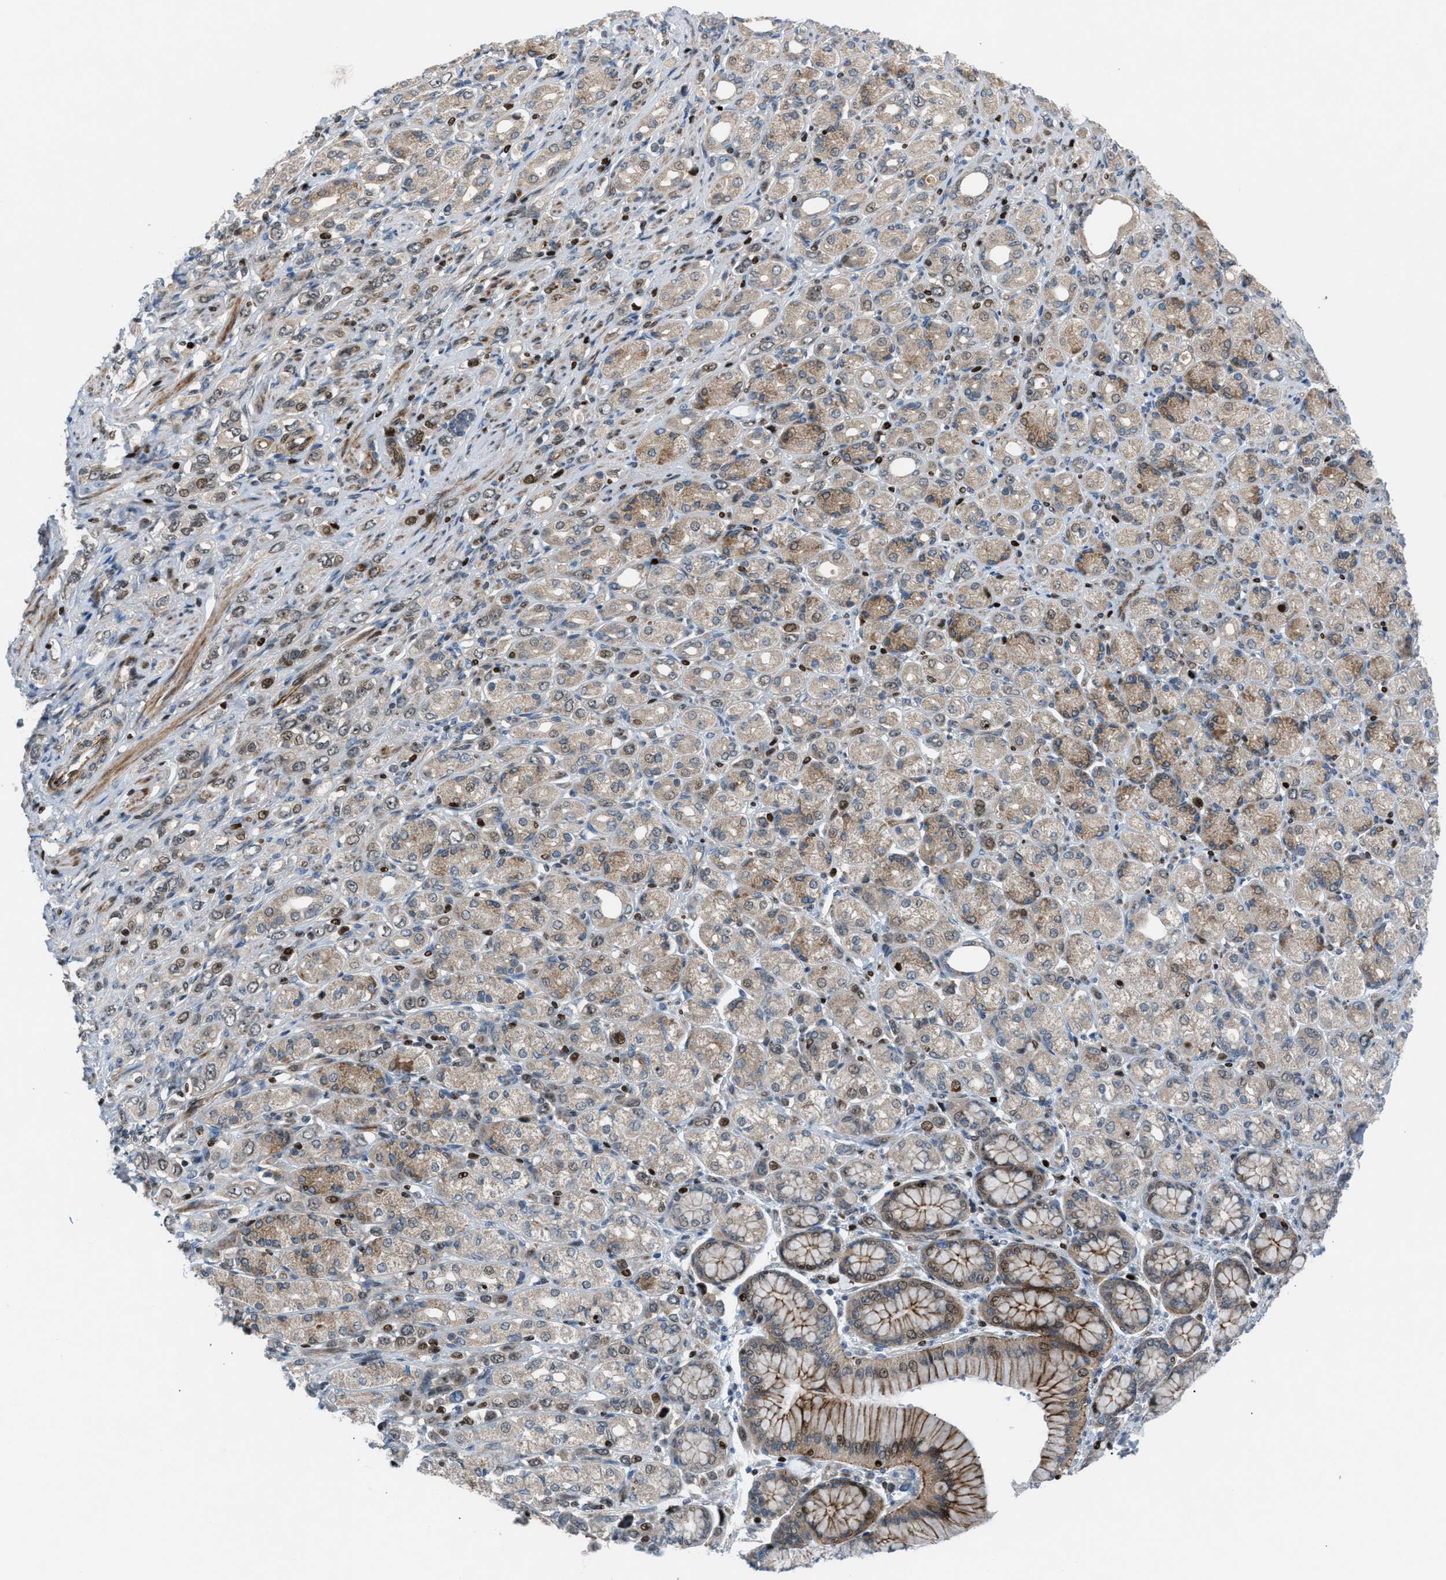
{"staining": {"intensity": "weak", "quantity": "25%-75%", "location": "cytoplasmic/membranous"}, "tissue": "stomach cancer", "cell_type": "Tumor cells", "image_type": "cancer", "snomed": [{"axis": "morphology", "description": "Adenocarcinoma, NOS"}, {"axis": "topography", "description": "Stomach"}], "caption": "Brown immunohistochemical staining in stomach cancer (adenocarcinoma) shows weak cytoplasmic/membranous positivity in about 25%-75% of tumor cells. Using DAB (3,3'-diaminobenzidine) (brown) and hematoxylin (blue) stains, captured at high magnification using brightfield microscopy.", "gene": "ZNF276", "patient": {"sex": "female", "age": 65}}